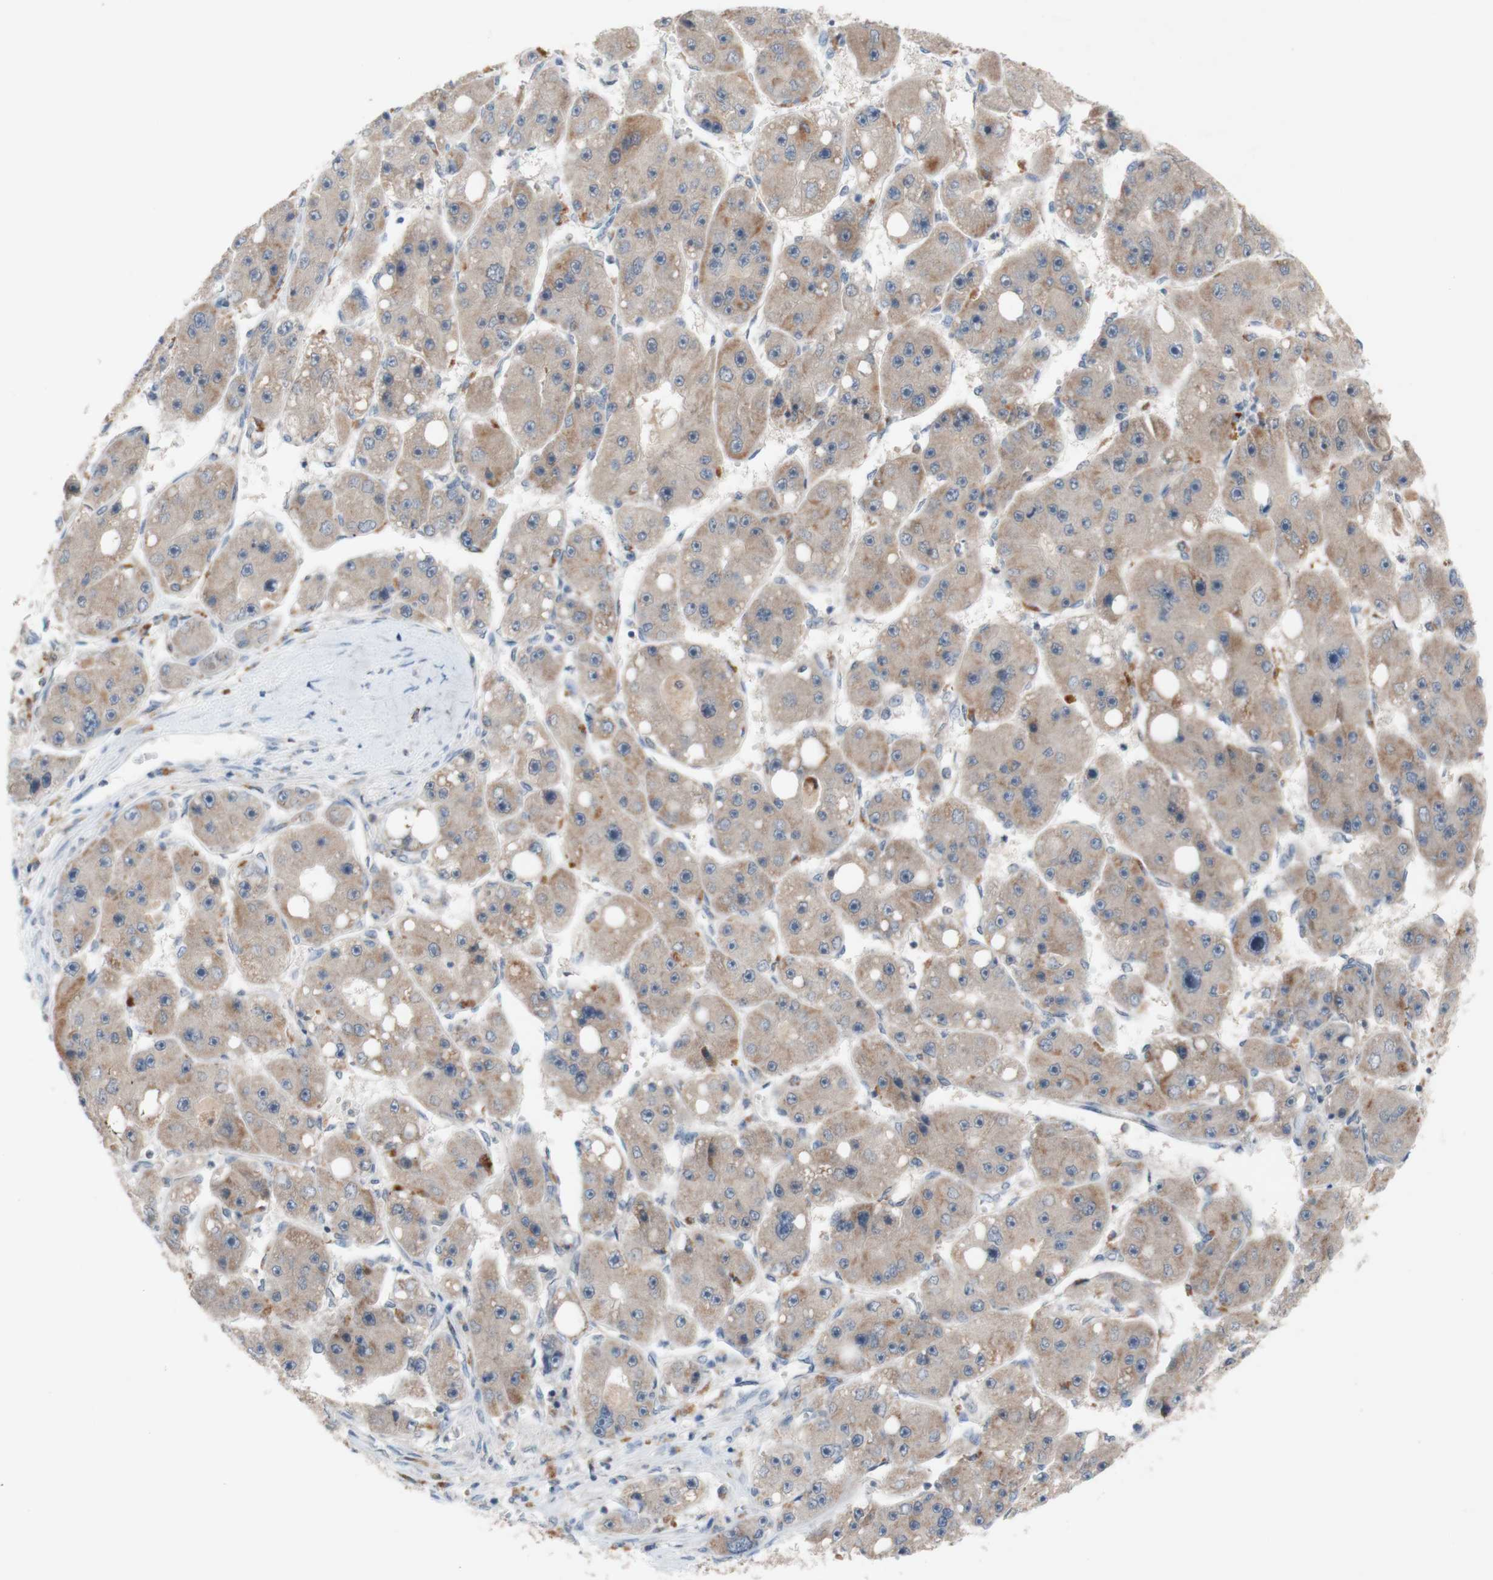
{"staining": {"intensity": "weak", "quantity": ">75%", "location": "cytoplasmic/membranous"}, "tissue": "liver cancer", "cell_type": "Tumor cells", "image_type": "cancer", "snomed": [{"axis": "morphology", "description": "Carcinoma, Hepatocellular, NOS"}, {"axis": "topography", "description": "Liver"}], "caption": "High-magnification brightfield microscopy of liver hepatocellular carcinoma stained with DAB (brown) and counterstained with hematoxylin (blue). tumor cells exhibit weak cytoplasmic/membranous positivity is present in approximately>75% of cells.", "gene": "PEX2", "patient": {"sex": "female", "age": 61}}